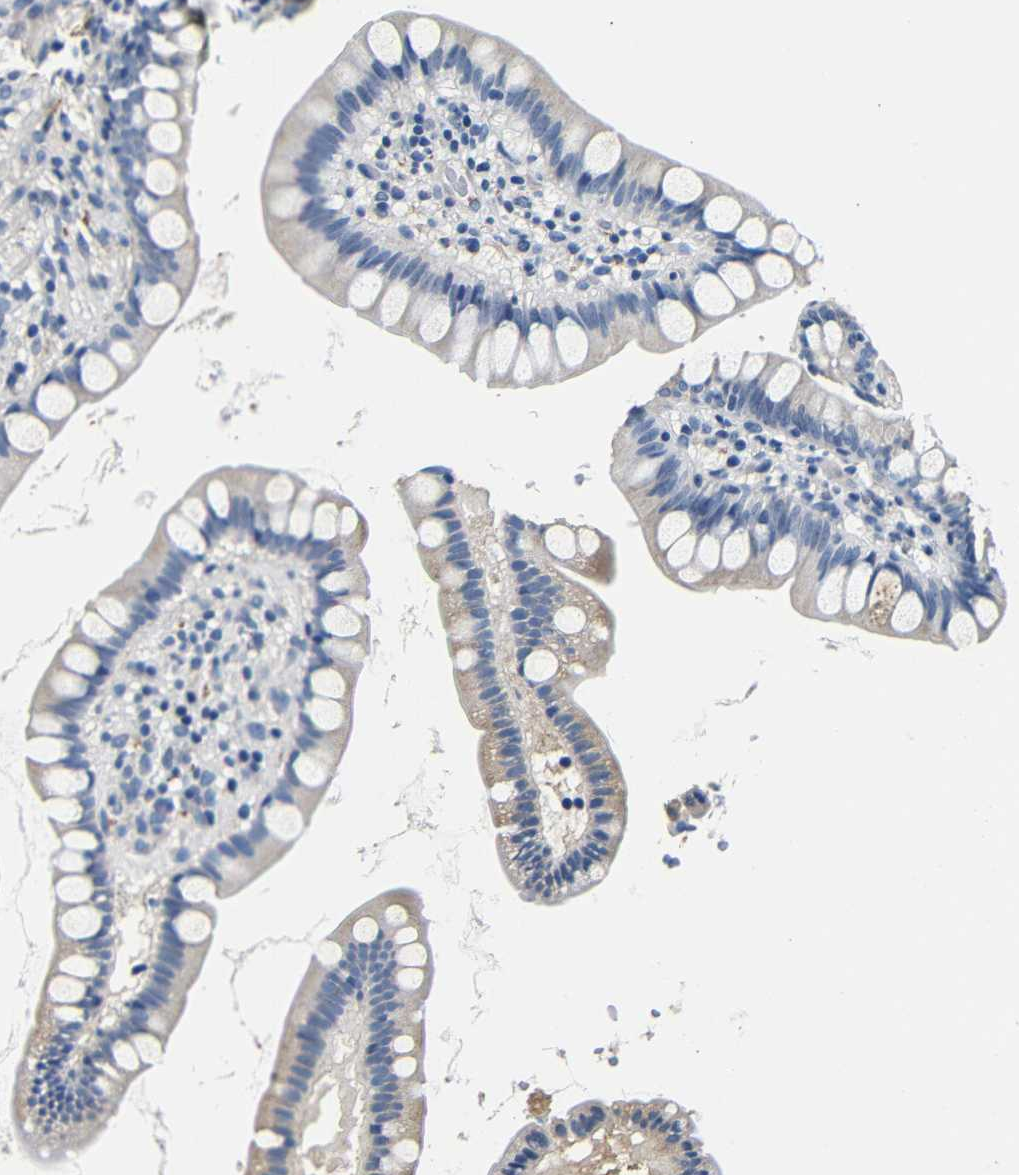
{"staining": {"intensity": "negative", "quantity": "none", "location": "none"}, "tissue": "small intestine", "cell_type": "Glandular cells", "image_type": "normal", "snomed": [{"axis": "morphology", "description": "Normal tissue, NOS"}, {"axis": "topography", "description": "Small intestine"}], "caption": "Immunohistochemical staining of benign human small intestine exhibits no significant expression in glandular cells.", "gene": "GP1BA", "patient": {"sex": "female", "age": 84}}